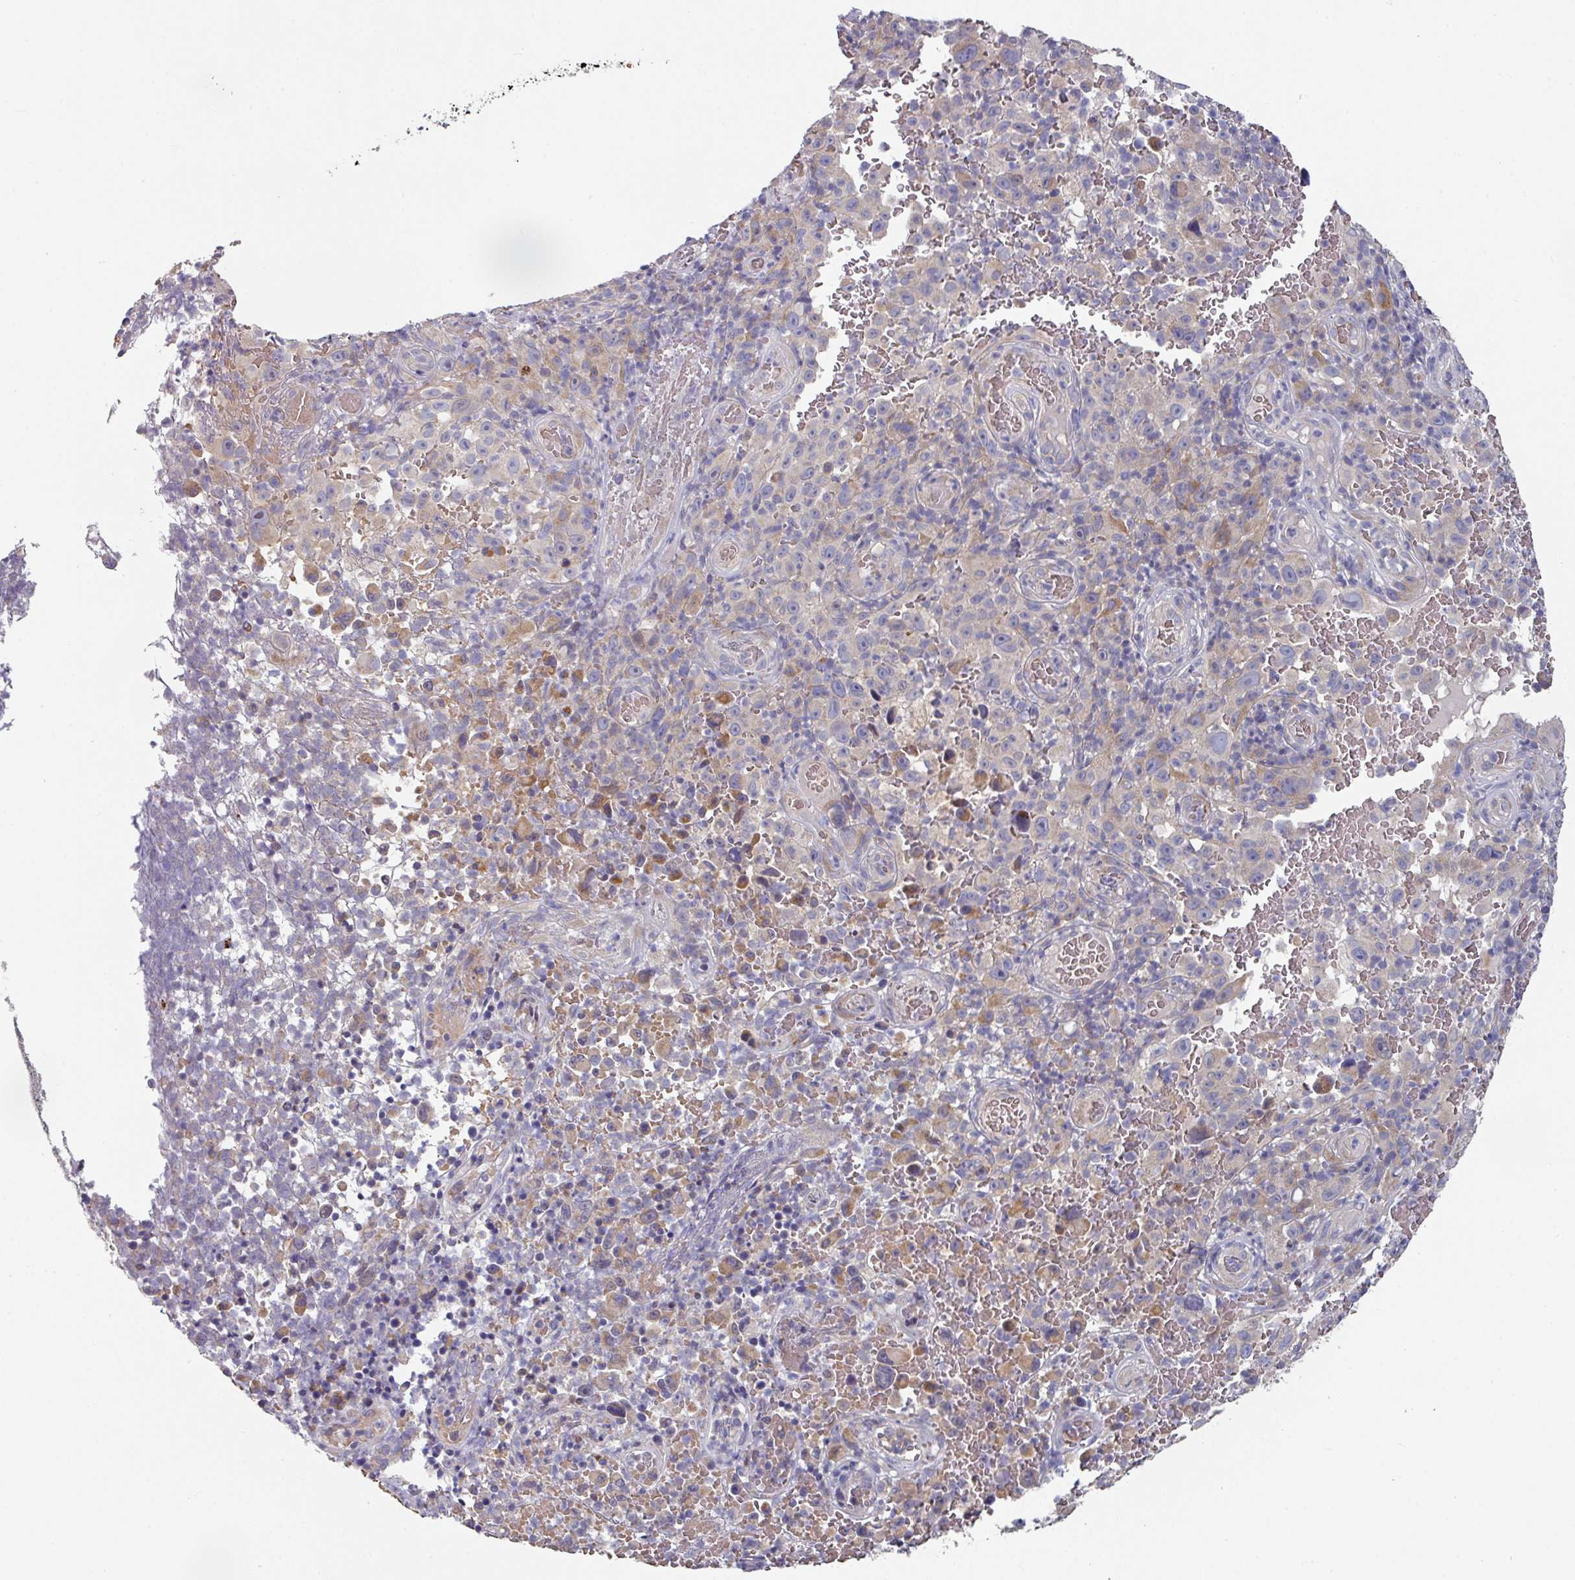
{"staining": {"intensity": "moderate", "quantity": "<25%", "location": "cytoplasmic/membranous"}, "tissue": "melanoma", "cell_type": "Tumor cells", "image_type": "cancer", "snomed": [{"axis": "morphology", "description": "Malignant melanoma, NOS"}, {"axis": "topography", "description": "Skin"}], "caption": "An image showing moderate cytoplasmic/membranous staining in approximately <25% of tumor cells in malignant melanoma, as visualized by brown immunohistochemical staining.", "gene": "PYROXD2", "patient": {"sex": "female", "age": 82}}